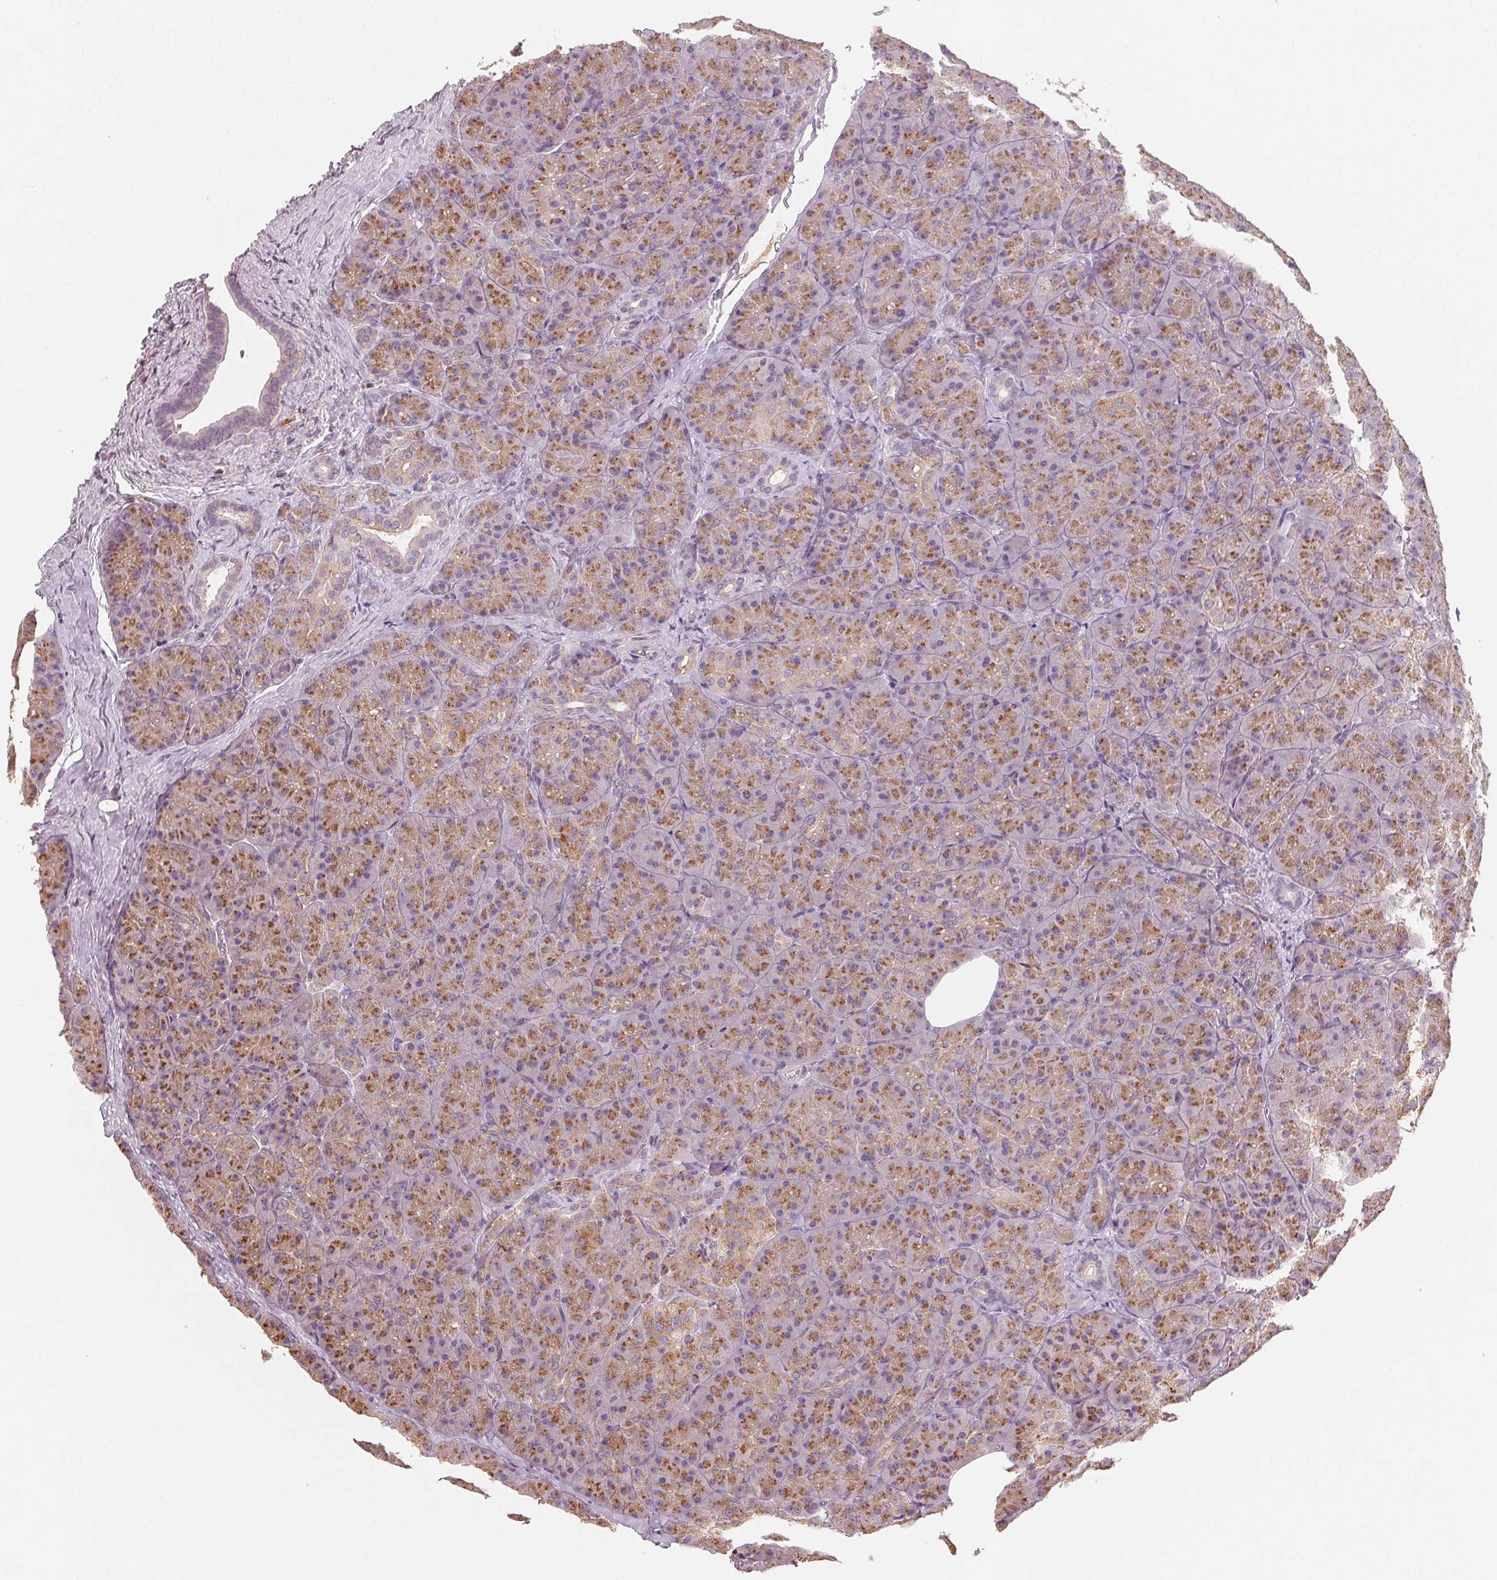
{"staining": {"intensity": "moderate", "quantity": ">75%", "location": "cytoplasmic/membranous"}, "tissue": "pancreas", "cell_type": "Exocrine glandular cells", "image_type": "normal", "snomed": [{"axis": "morphology", "description": "Normal tissue, NOS"}, {"axis": "topography", "description": "Pancreas"}], "caption": "Immunohistochemical staining of benign human pancreas shows moderate cytoplasmic/membranous protein staining in about >75% of exocrine glandular cells. (Stains: DAB (3,3'-diaminobenzidine) in brown, nuclei in blue, Microscopy: brightfield microscopy at high magnification).", "gene": "AP1S1", "patient": {"sex": "male", "age": 57}}